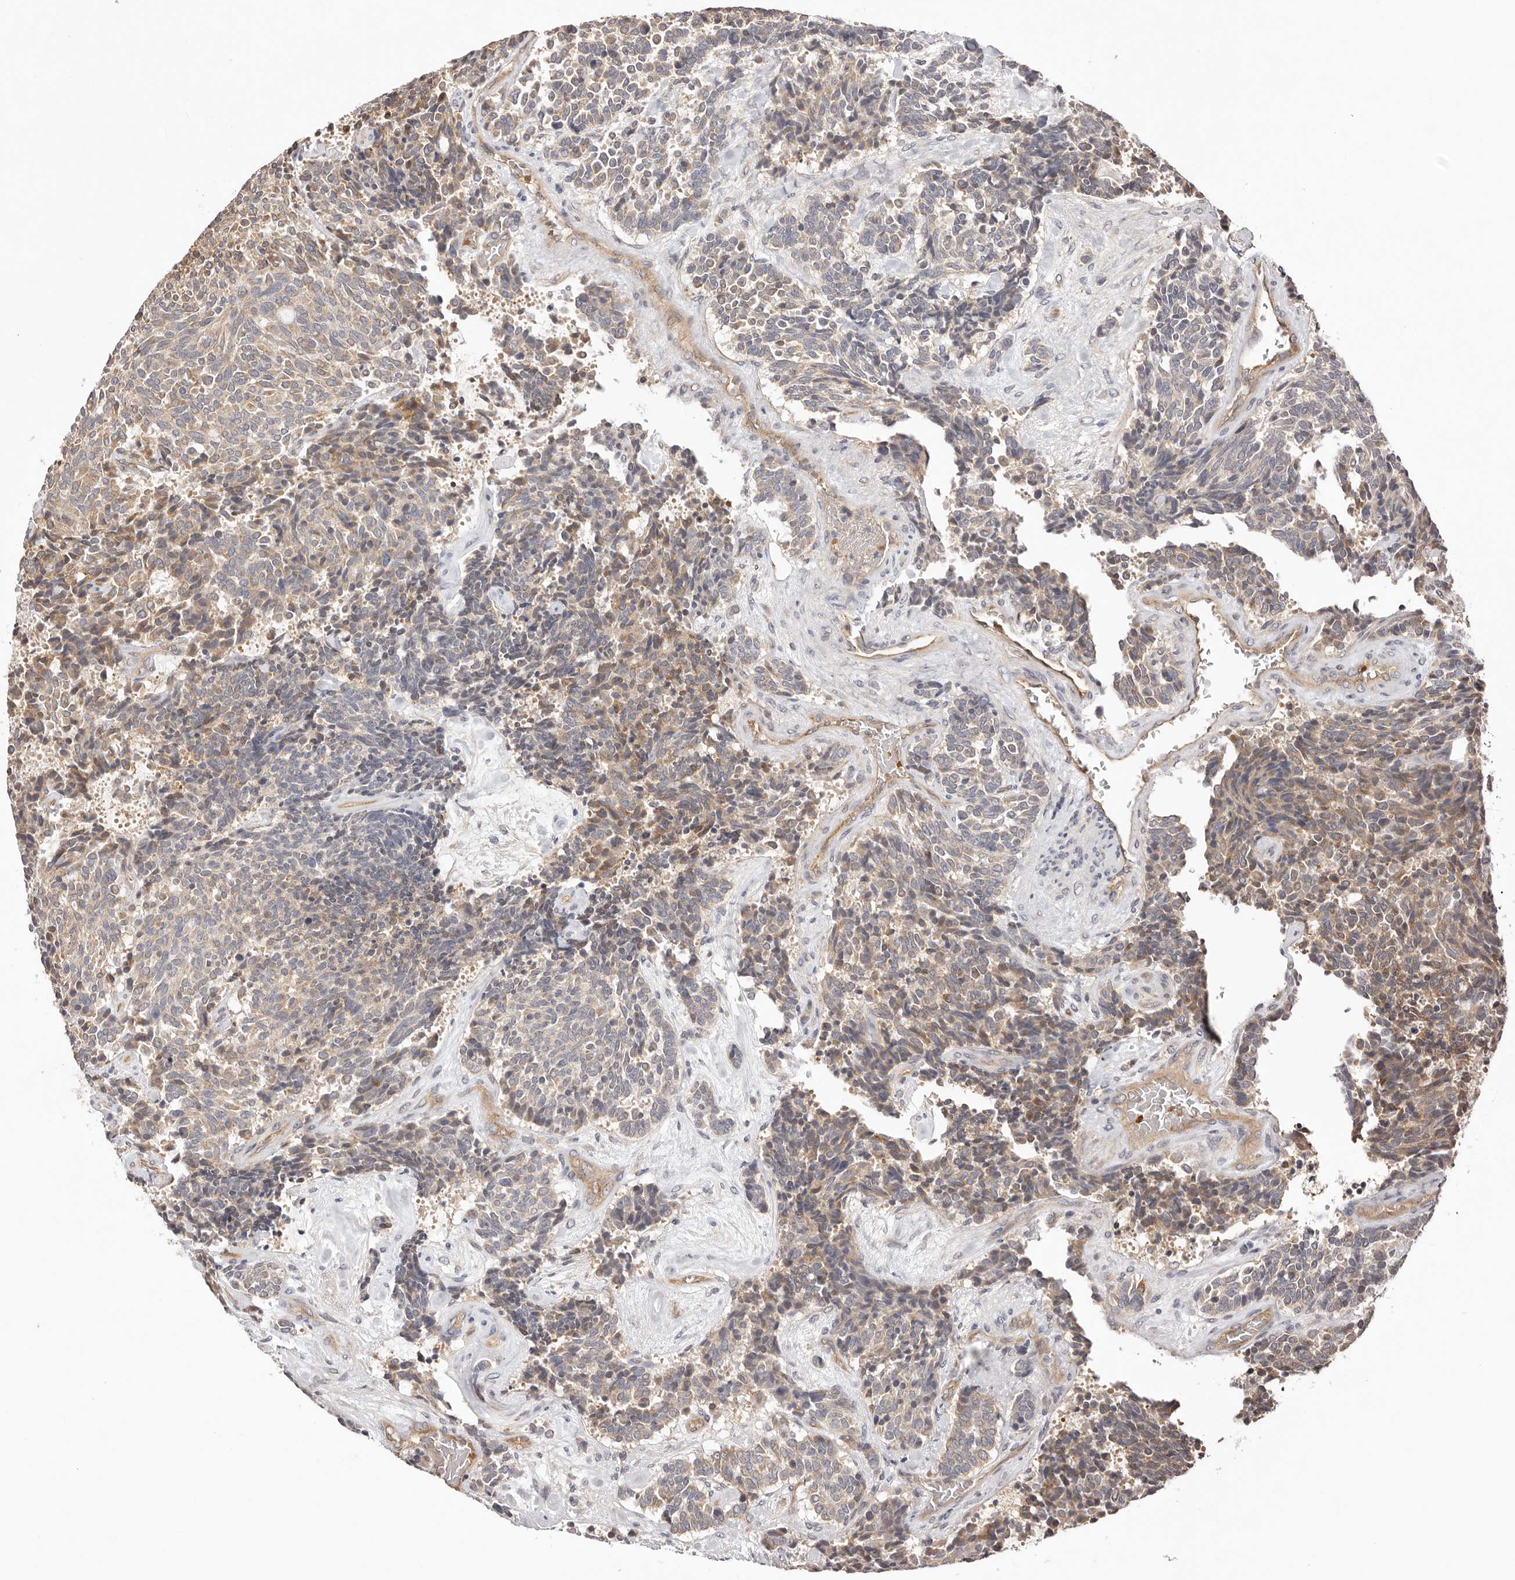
{"staining": {"intensity": "weak", "quantity": "25%-75%", "location": "cytoplasmic/membranous"}, "tissue": "carcinoid", "cell_type": "Tumor cells", "image_type": "cancer", "snomed": [{"axis": "morphology", "description": "Carcinoid, malignant, NOS"}, {"axis": "topography", "description": "Pancreas"}], "caption": "Protein staining reveals weak cytoplasmic/membranous positivity in about 25%-75% of tumor cells in carcinoid.", "gene": "UBR2", "patient": {"sex": "female", "age": 54}}